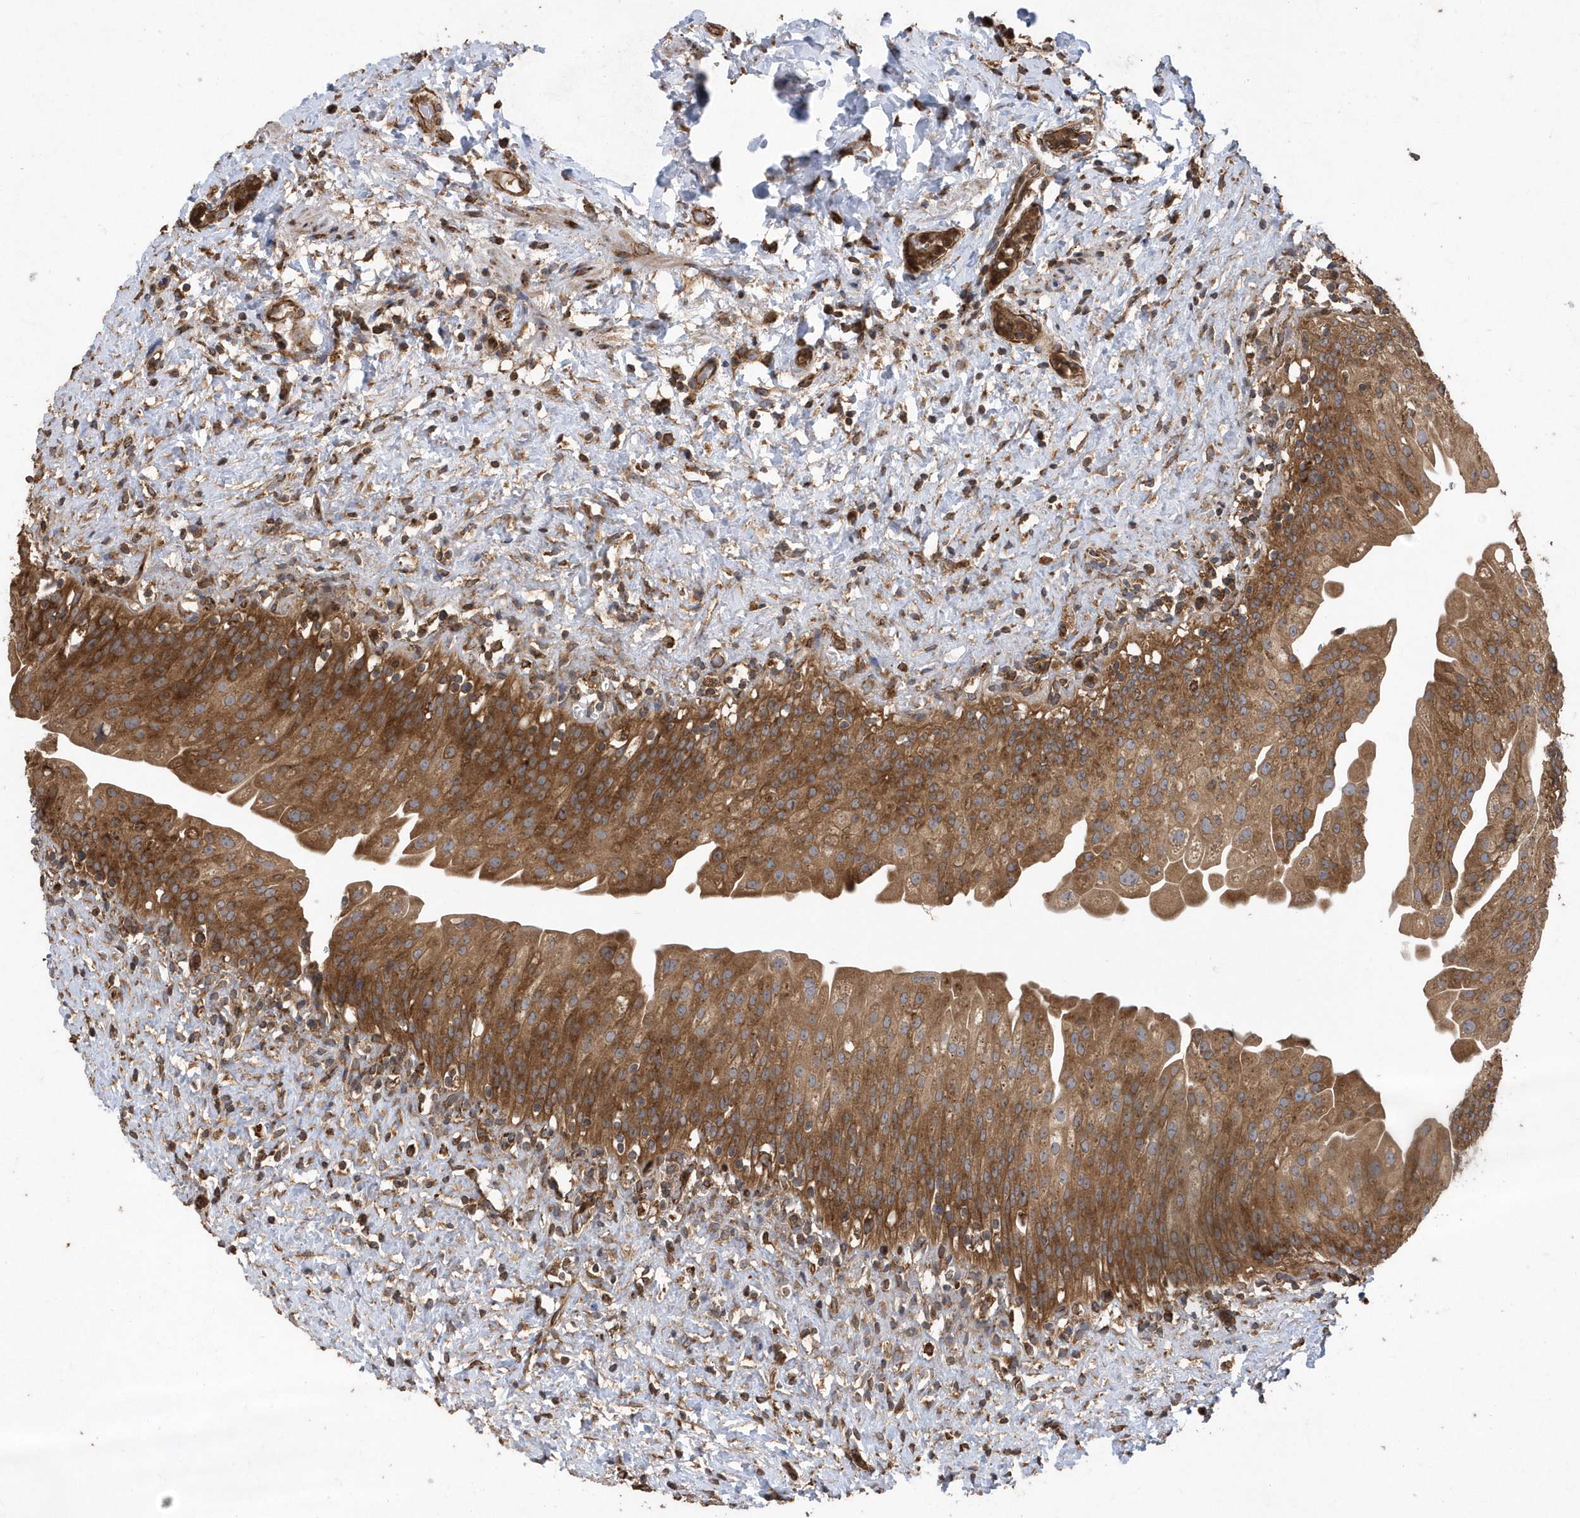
{"staining": {"intensity": "moderate", "quantity": ">75%", "location": "cytoplasmic/membranous"}, "tissue": "urinary bladder", "cell_type": "Urothelial cells", "image_type": "normal", "snomed": [{"axis": "morphology", "description": "Normal tissue, NOS"}, {"axis": "topography", "description": "Urinary bladder"}], "caption": "Protein expression by IHC reveals moderate cytoplasmic/membranous positivity in approximately >75% of urothelial cells in unremarkable urinary bladder.", "gene": "WASHC5", "patient": {"sex": "female", "age": 27}}